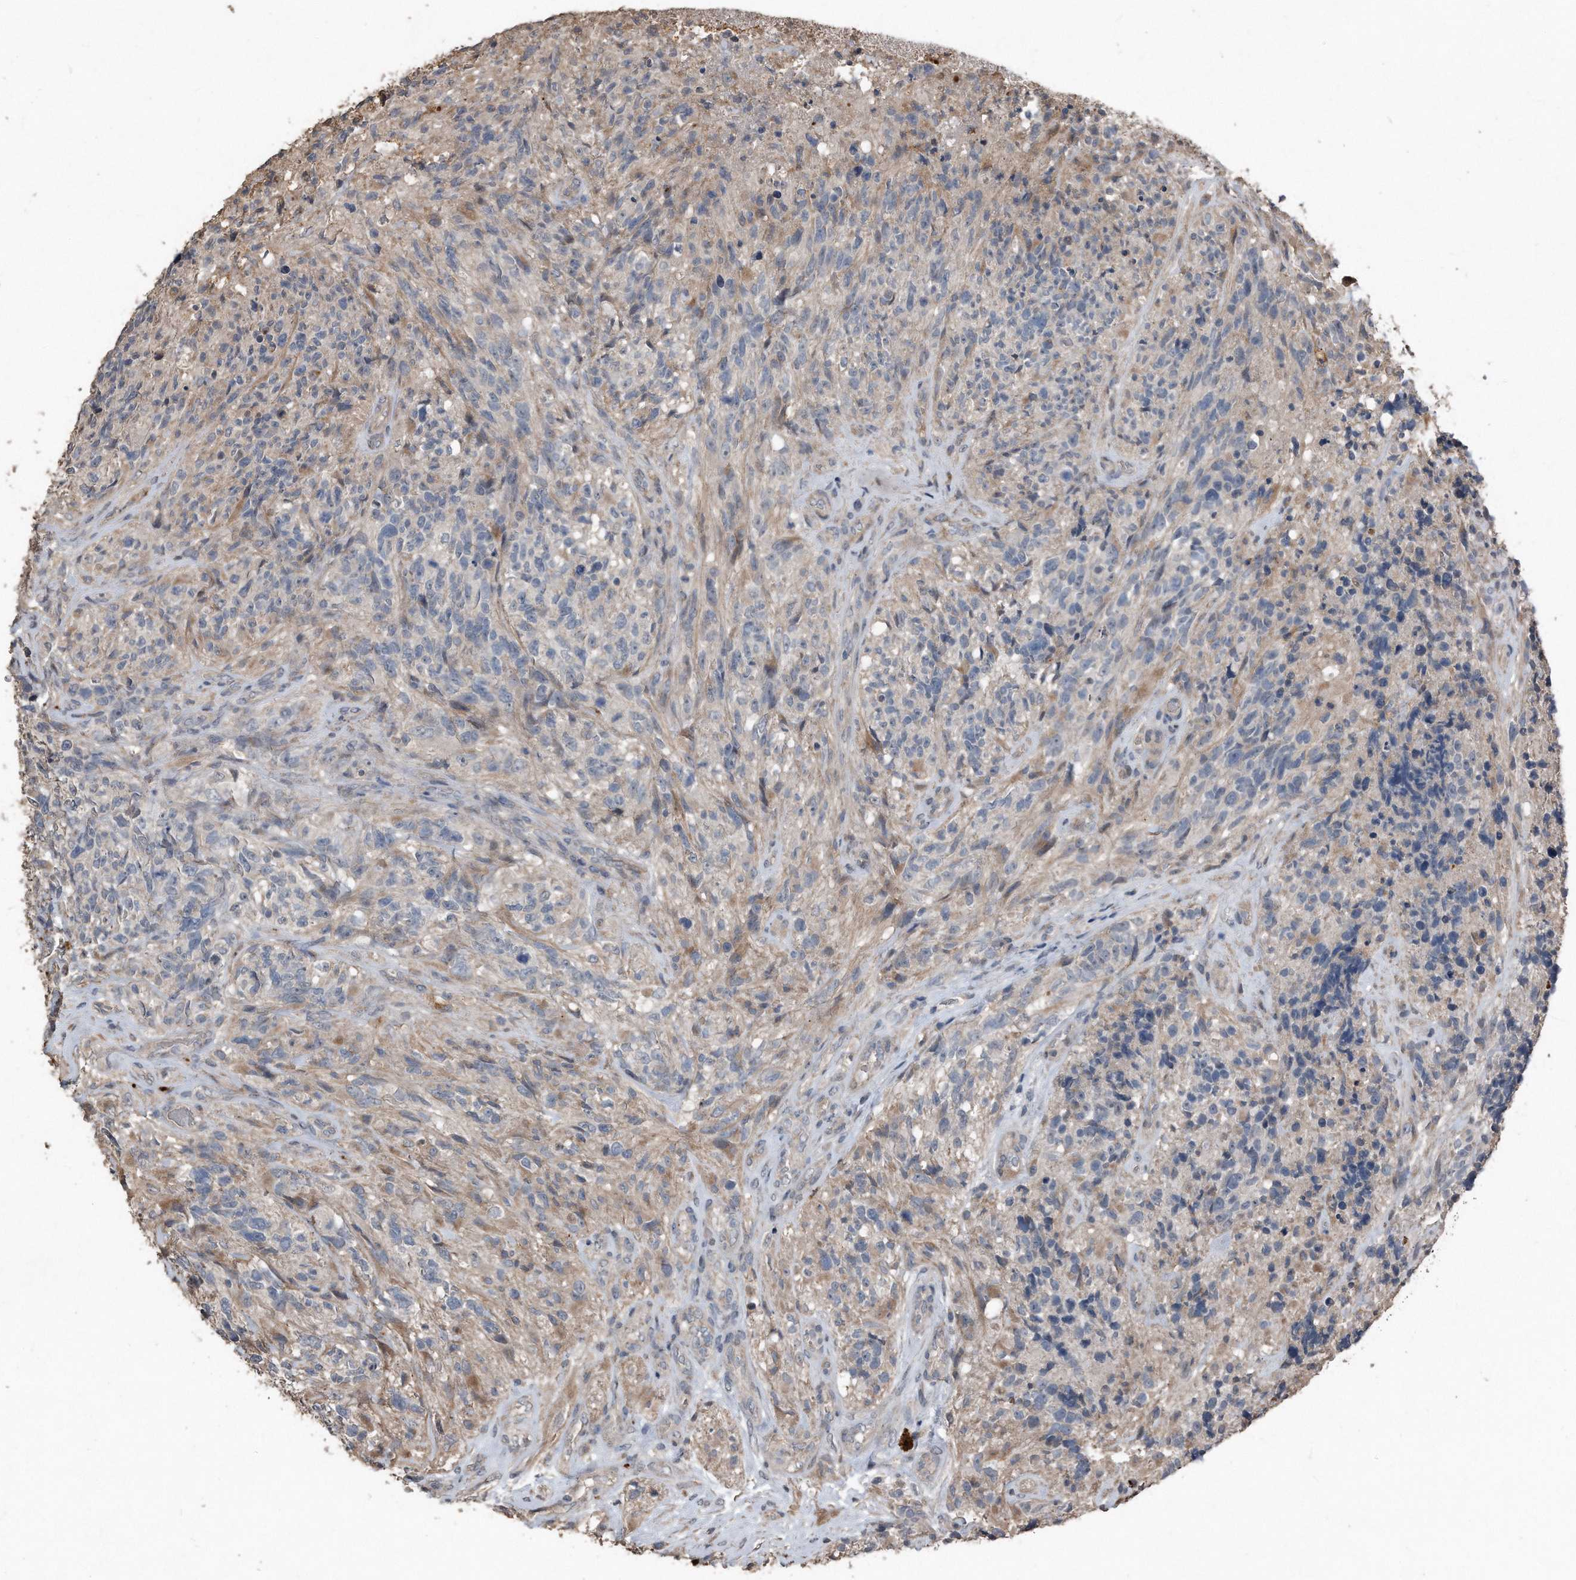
{"staining": {"intensity": "negative", "quantity": "none", "location": "none"}, "tissue": "glioma", "cell_type": "Tumor cells", "image_type": "cancer", "snomed": [{"axis": "morphology", "description": "Glioma, malignant, High grade"}, {"axis": "topography", "description": "Brain"}], "caption": "The histopathology image displays no staining of tumor cells in glioma.", "gene": "ANKRD10", "patient": {"sex": "male", "age": 69}}